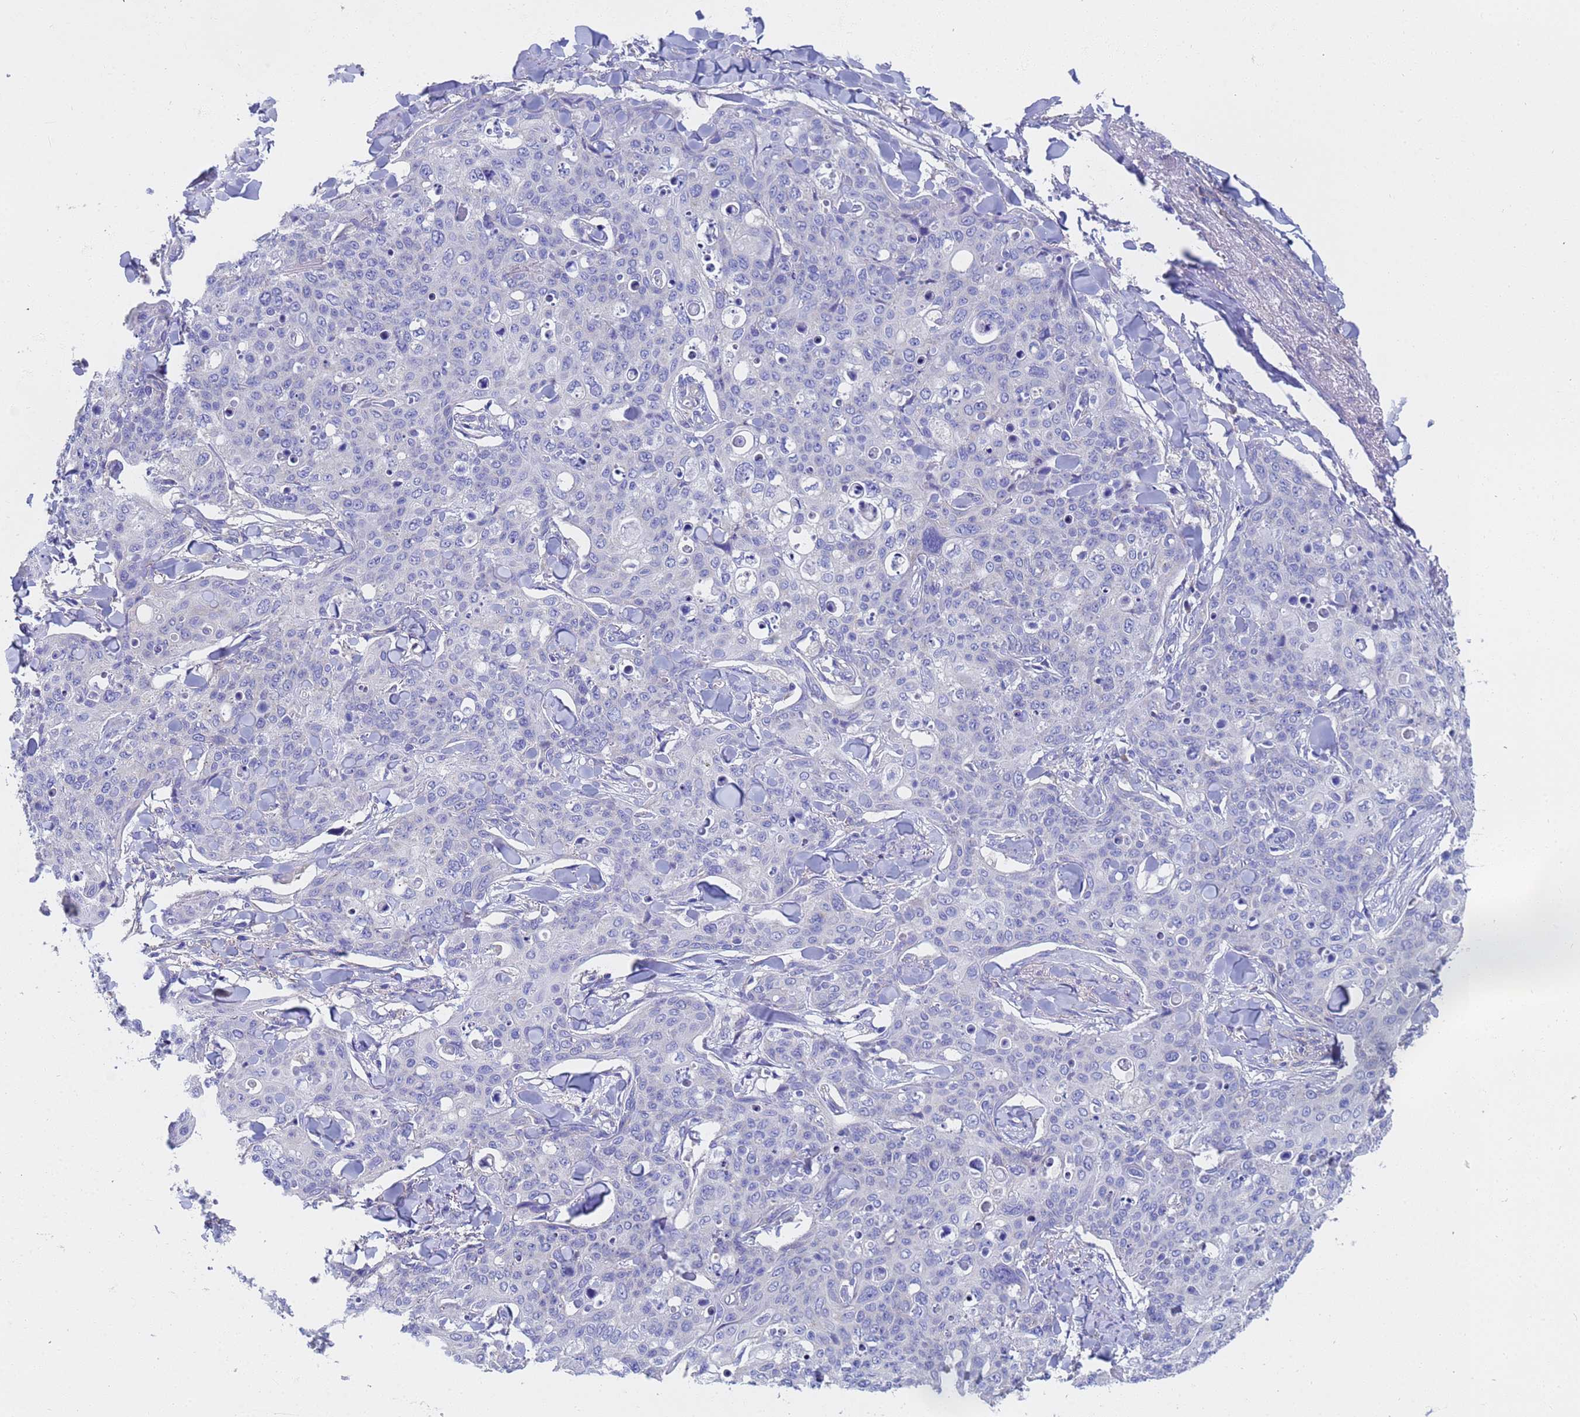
{"staining": {"intensity": "negative", "quantity": "none", "location": "none"}, "tissue": "skin cancer", "cell_type": "Tumor cells", "image_type": "cancer", "snomed": [{"axis": "morphology", "description": "Squamous cell carcinoma, NOS"}, {"axis": "topography", "description": "Skin"}, {"axis": "topography", "description": "Vulva"}], "caption": "Immunohistochemistry of skin cancer (squamous cell carcinoma) reveals no expression in tumor cells.", "gene": "TM4SF4", "patient": {"sex": "female", "age": 85}}